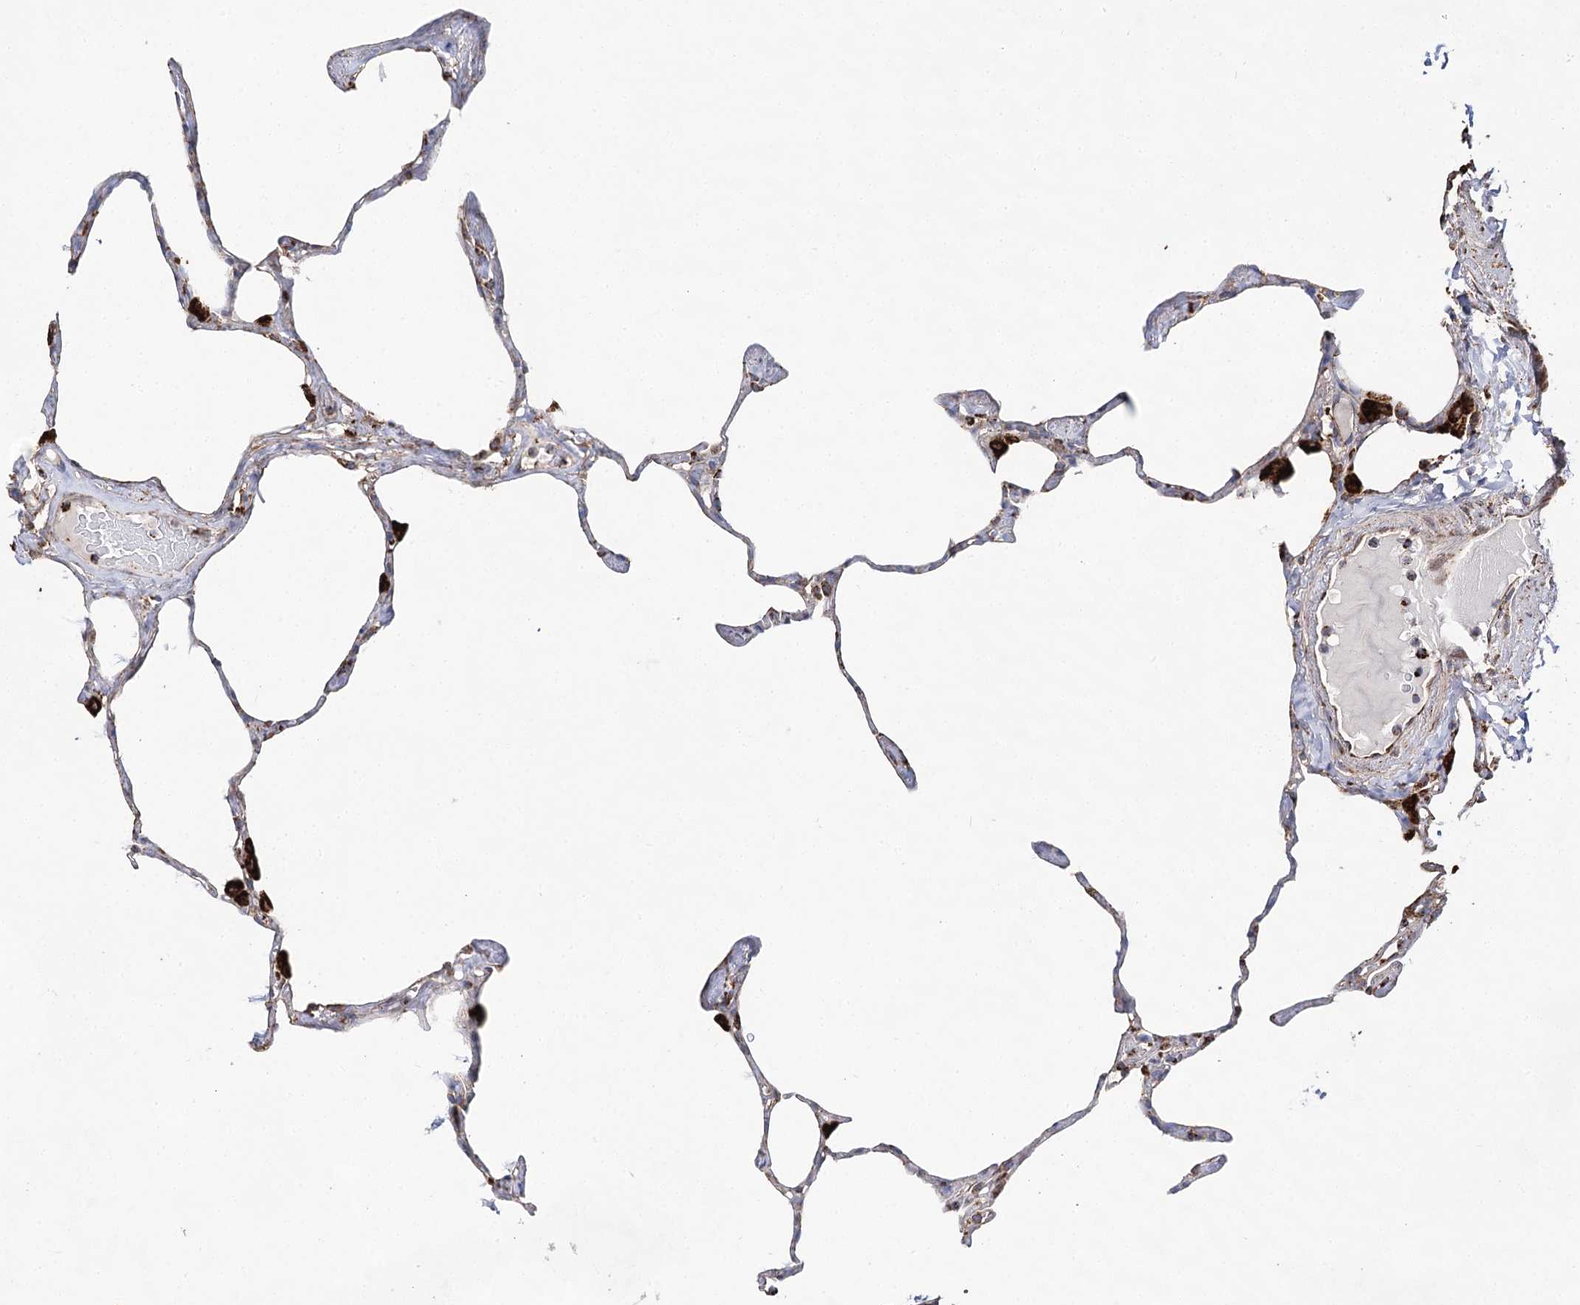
{"staining": {"intensity": "moderate", "quantity": "25%-75%", "location": "cytoplasmic/membranous"}, "tissue": "lung", "cell_type": "Alveolar cells", "image_type": "normal", "snomed": [{"axis": "morphology", "description": "Normal tissue, NOS"}, {"axis": "topography", "description": "Lung"}], "caption": "Protein staining of benign lung displays moderate cytoplasmic/membranous positivity in approximately 25%-75% of alveolar cells.", "gene": "NADK2", "patient": {"sex": "male", "age": 65}}